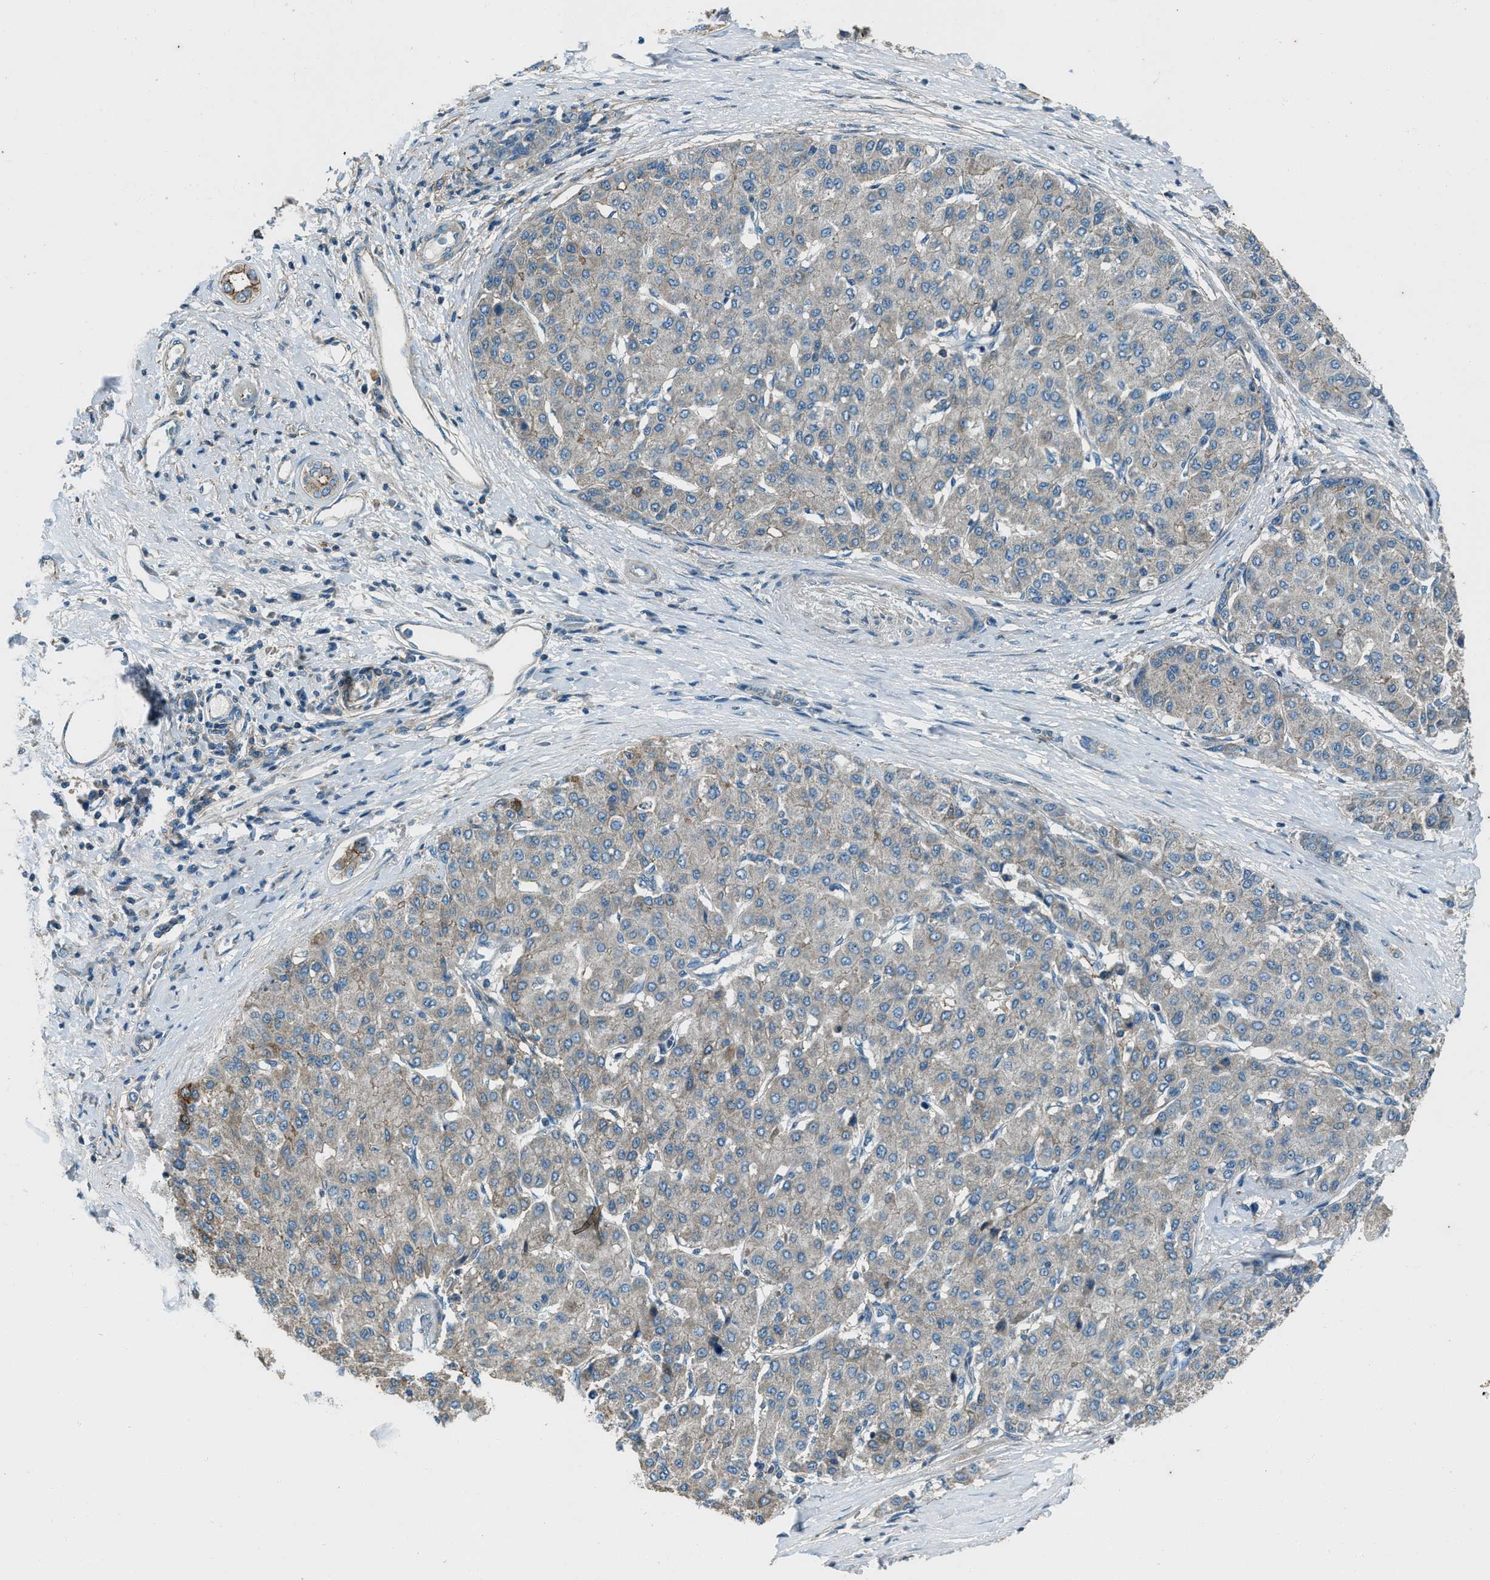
{"staining": {"intensity": "moderate", "quantity": "<25%", "location": "cytoplasmic/membranous"}, "tissue": "liver cancer", "cell_type": "Tumor cells", "image_type": "cancer", "snomed": [{"axis": "morphology", "description": "Carcinoma, Hepatocellular, NOS"}, {"axis": "topography", "description": "Liver"}], "caption": "Liver cancer was stained to show a protein in brown. There is low levels of moderate cytoplasmic/membranous expression in about <25% of tumor cells.", "gene": "SVIL", "patient": {"sex": "male", "age": 65}}